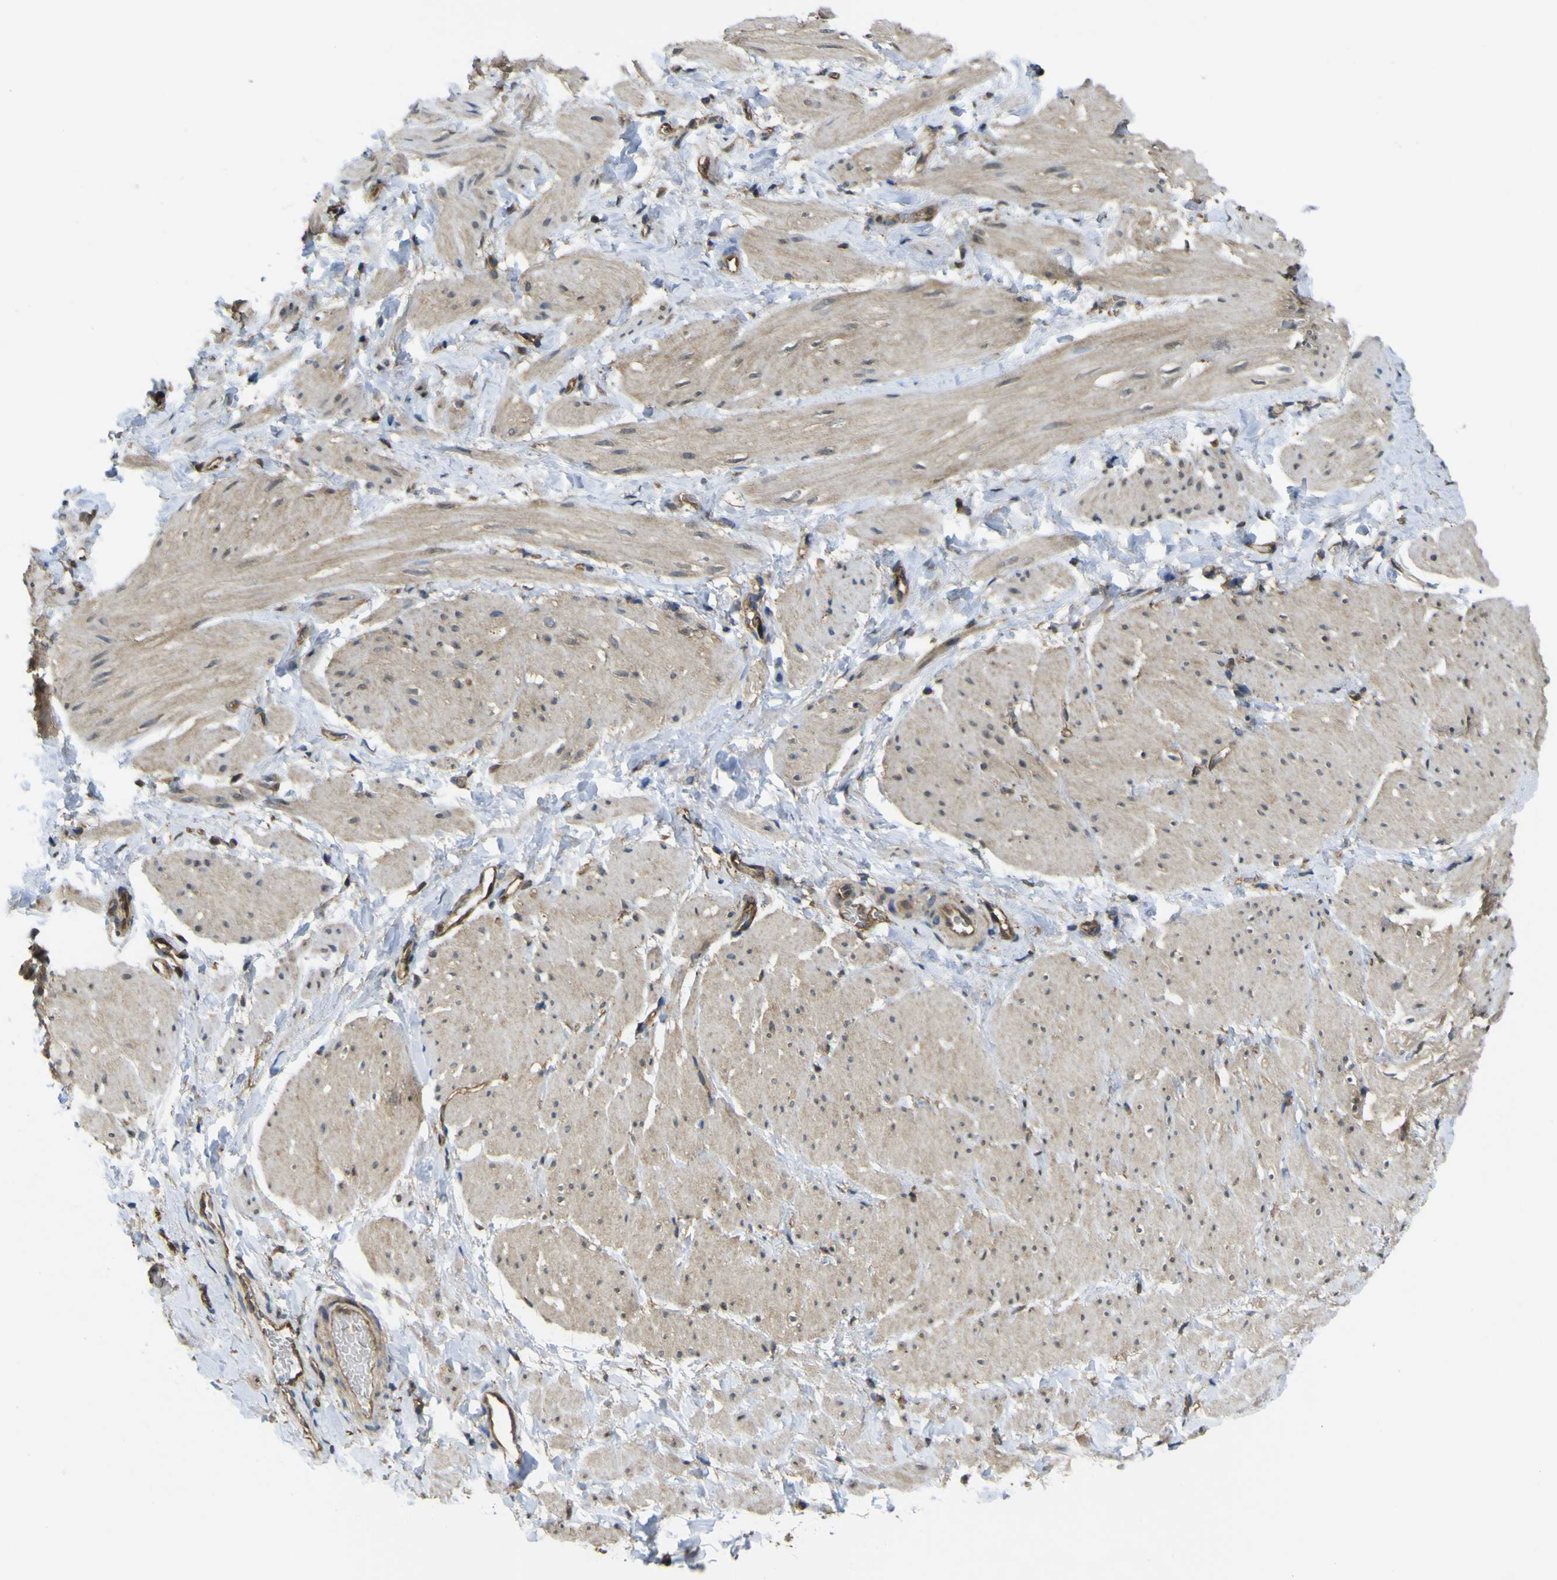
{"staining": {"intensity": "weak", "quantity": ">75%", "location": "cytoplasmic/membranous"}, "tissue": "smooth muscle", "cell_type": "Smooth muscle cells", "image_type": "normal", "snomed": [{"axis": "morphology", "description": "Normal tissue, NOS"}, {"axis": "topography", "description": "Smooth muscle"}], "caption": "A low amount of weak cytoplasmic/membranous positivity is appreciated in approximately >75% of smooth muscle cells in normal smooth muscle.", "gene": "YWHAG", "patient": {"sex": "male", "age": 16}}